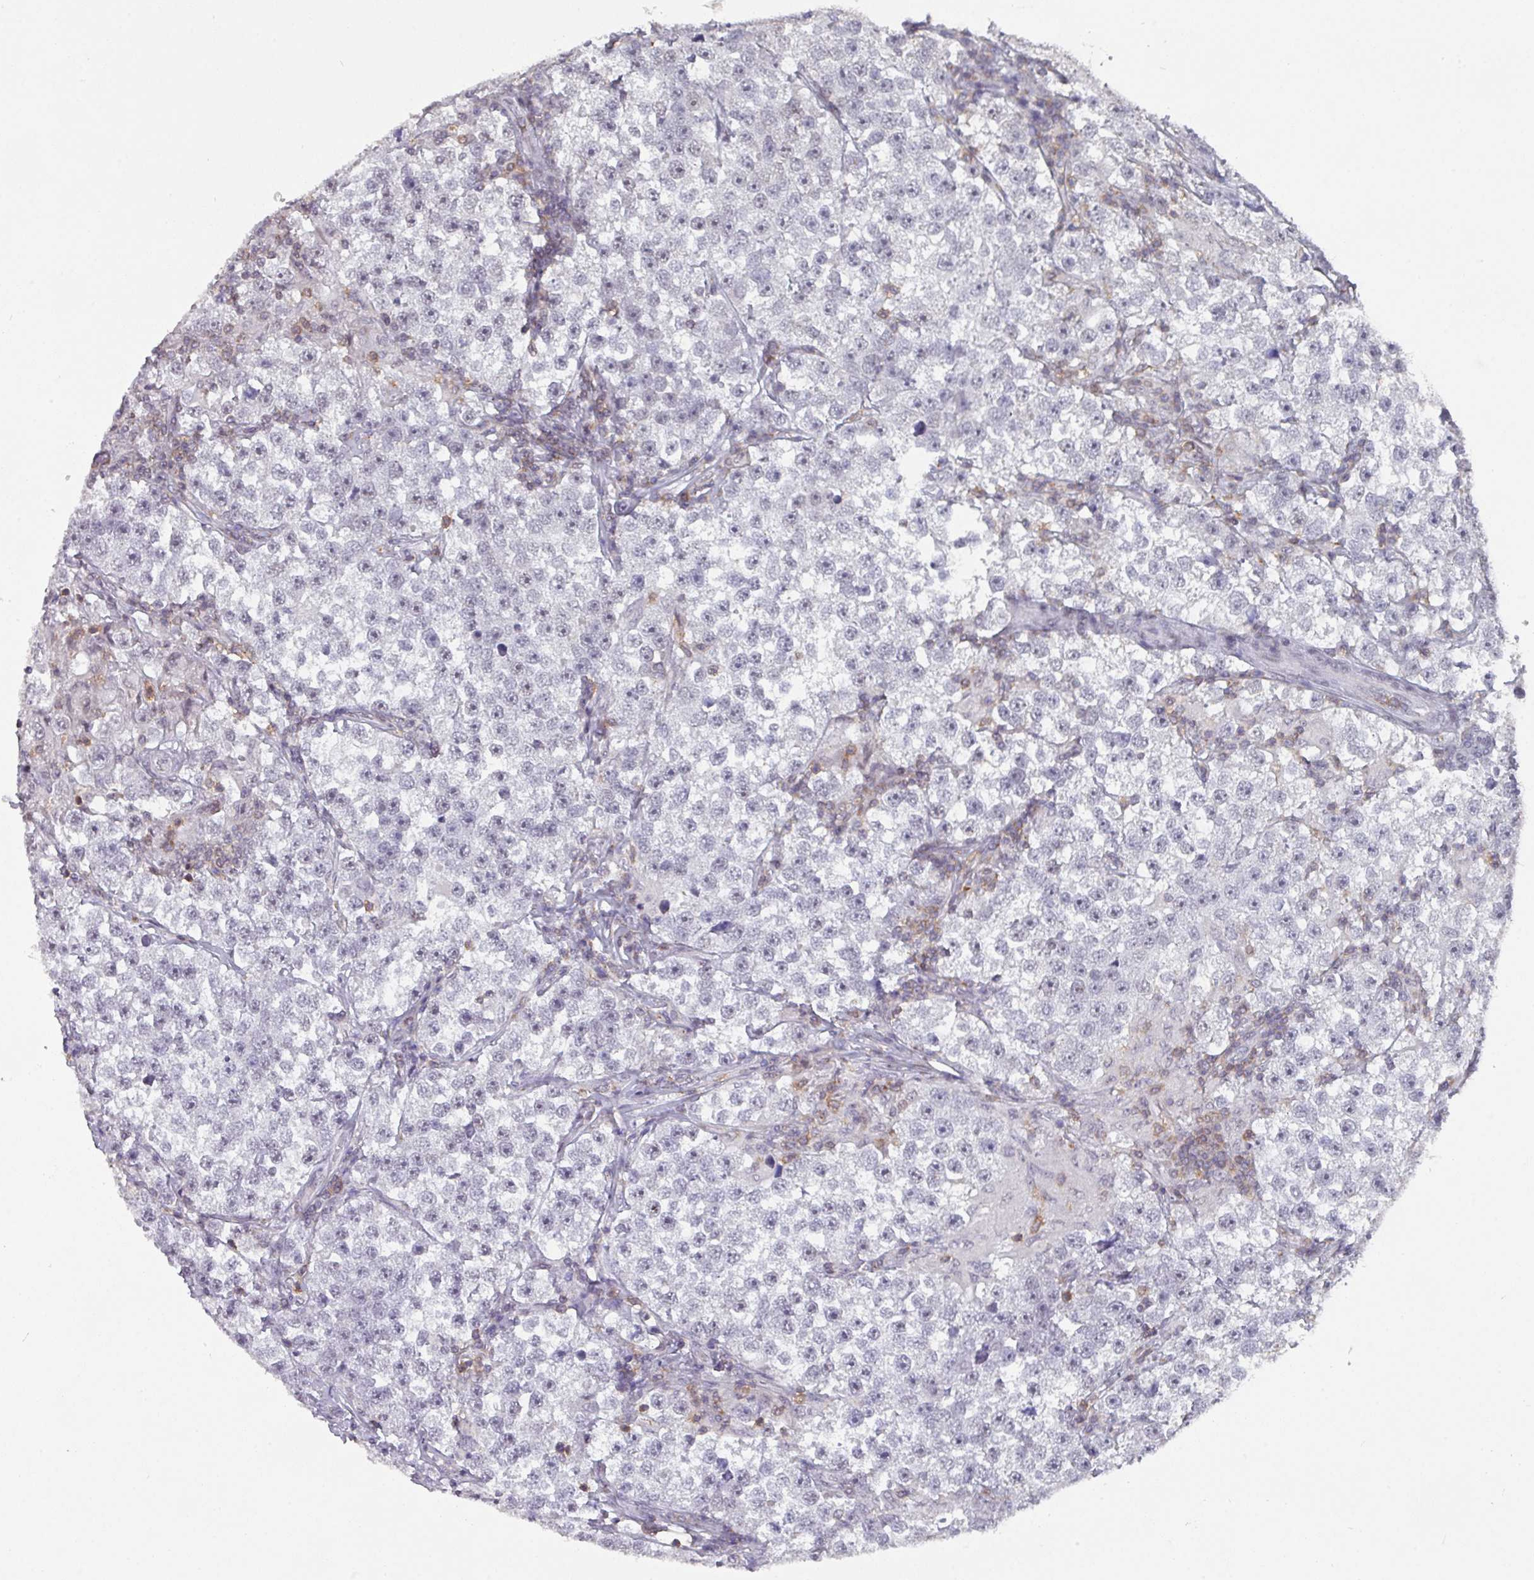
{"staining": {"intensity": "negative", "quantity": "none", "location": "none"}, "tissue": "testis cancer", "cell_type": "Tumor cells", "image_type": "cancer", "snomed": [{"axis": "morphology", "description": "Seminoma, NOS"}, {"axis": "topography", "description": "Testis"}], "caption": "This is a histopathology image of immunohistochemistry (IHC) staining of seminoma (testis), which shows no positivity in tumor cells.", "gene": "RASAL3", "patient": {"sex": "male", "age": 46}}